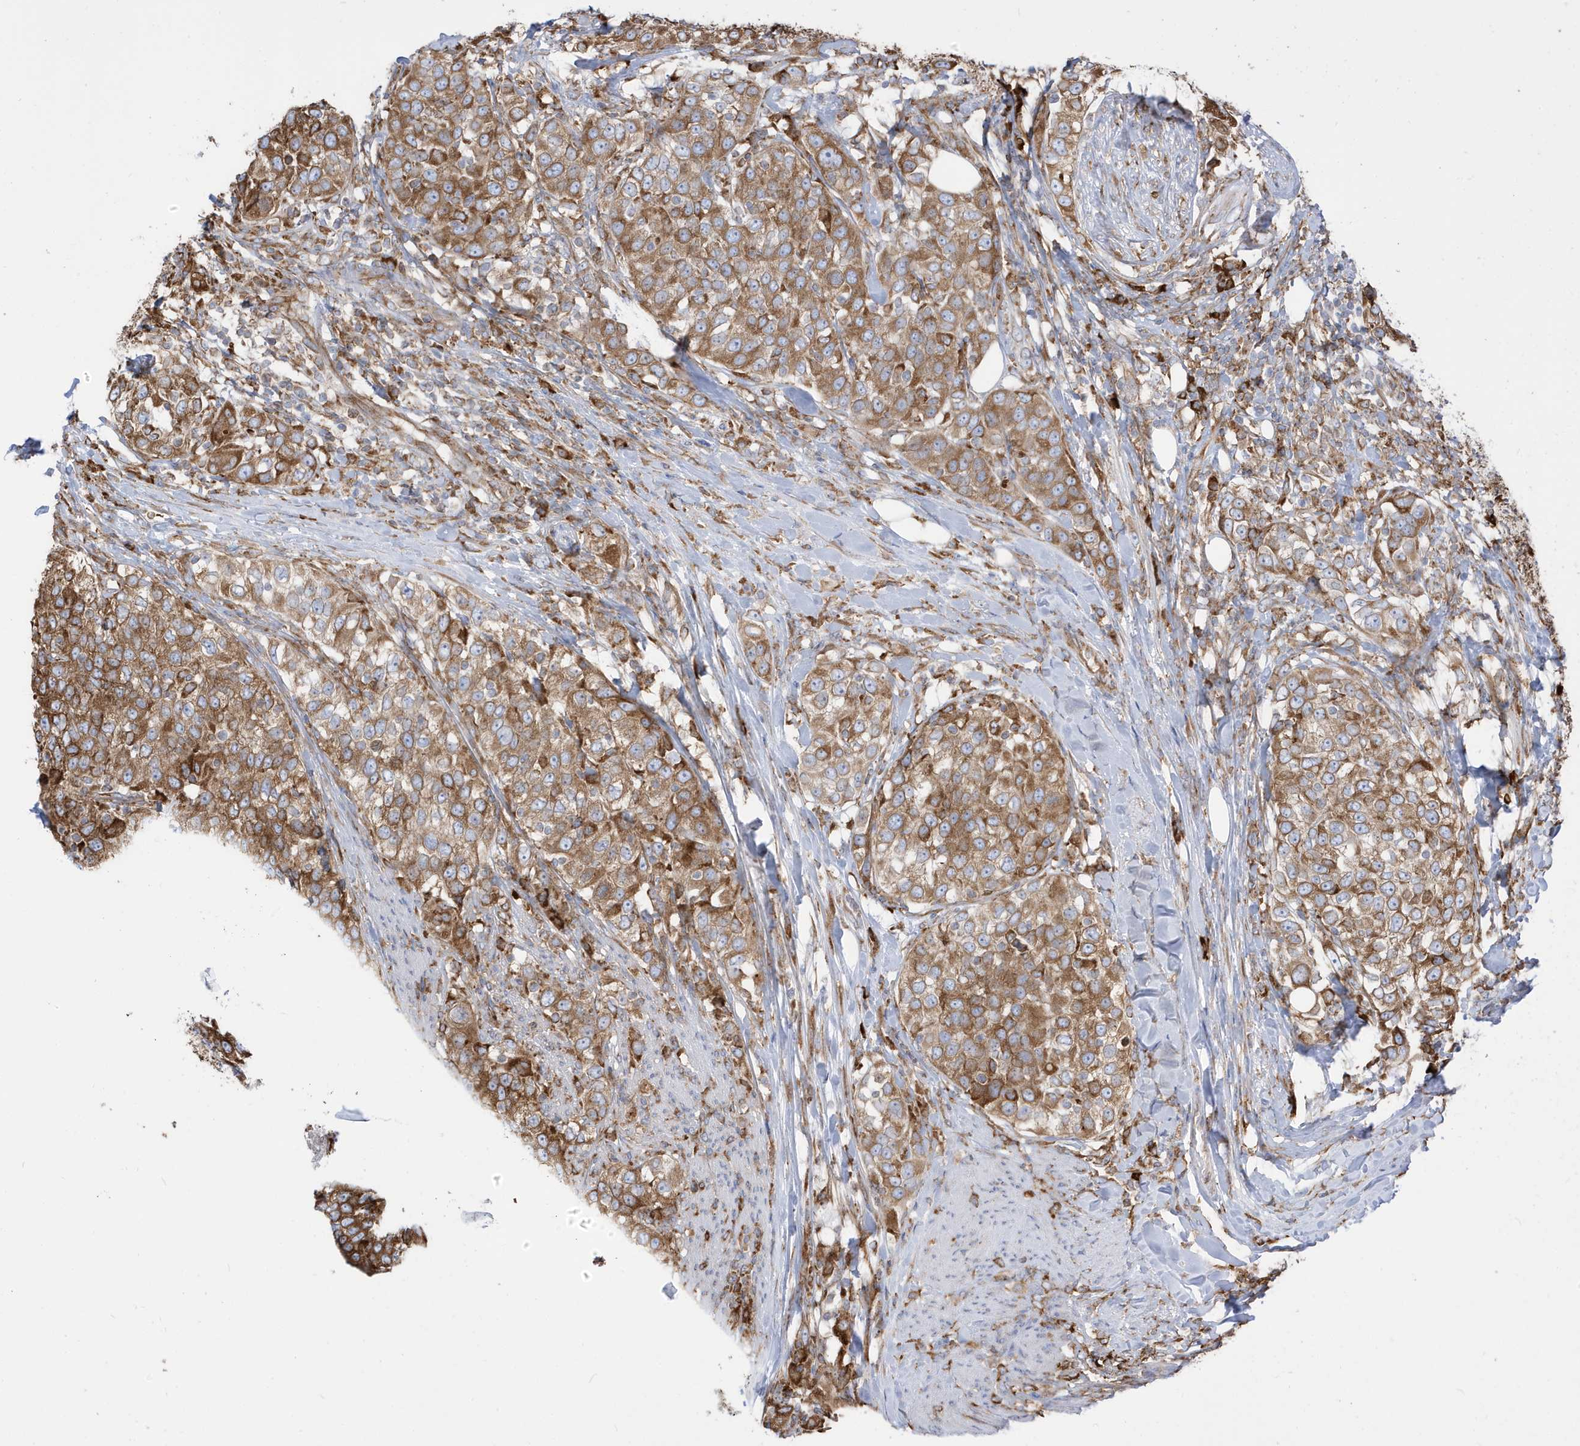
{"staining": {"intensity": "moderate", "quantity": ">75%", "location": "cytoplasmic/membranous"}, "tissue": "urothelial cancer", "cell_type": "Tumor cells", "image_type": "cancer", "snomed": [{"axis": "morphology", "description": "Urothelial carcinoma, High grade"}, {"axis": "topography", "description": "Urinary bladder"}], "caption": "A high-resolution photomicrograph shows immunohistochemistry (IHC) staining of urothelial carcinoma (high-grade), which demonstrates moderate cytoplasmic/membranous staining in approximately >75% of tumor cells. (brown staining indicates protein expression, while blue staining denotes nuclei).", "gene": "PDIA6", "patient": {"sex": "female", "age": 80}}